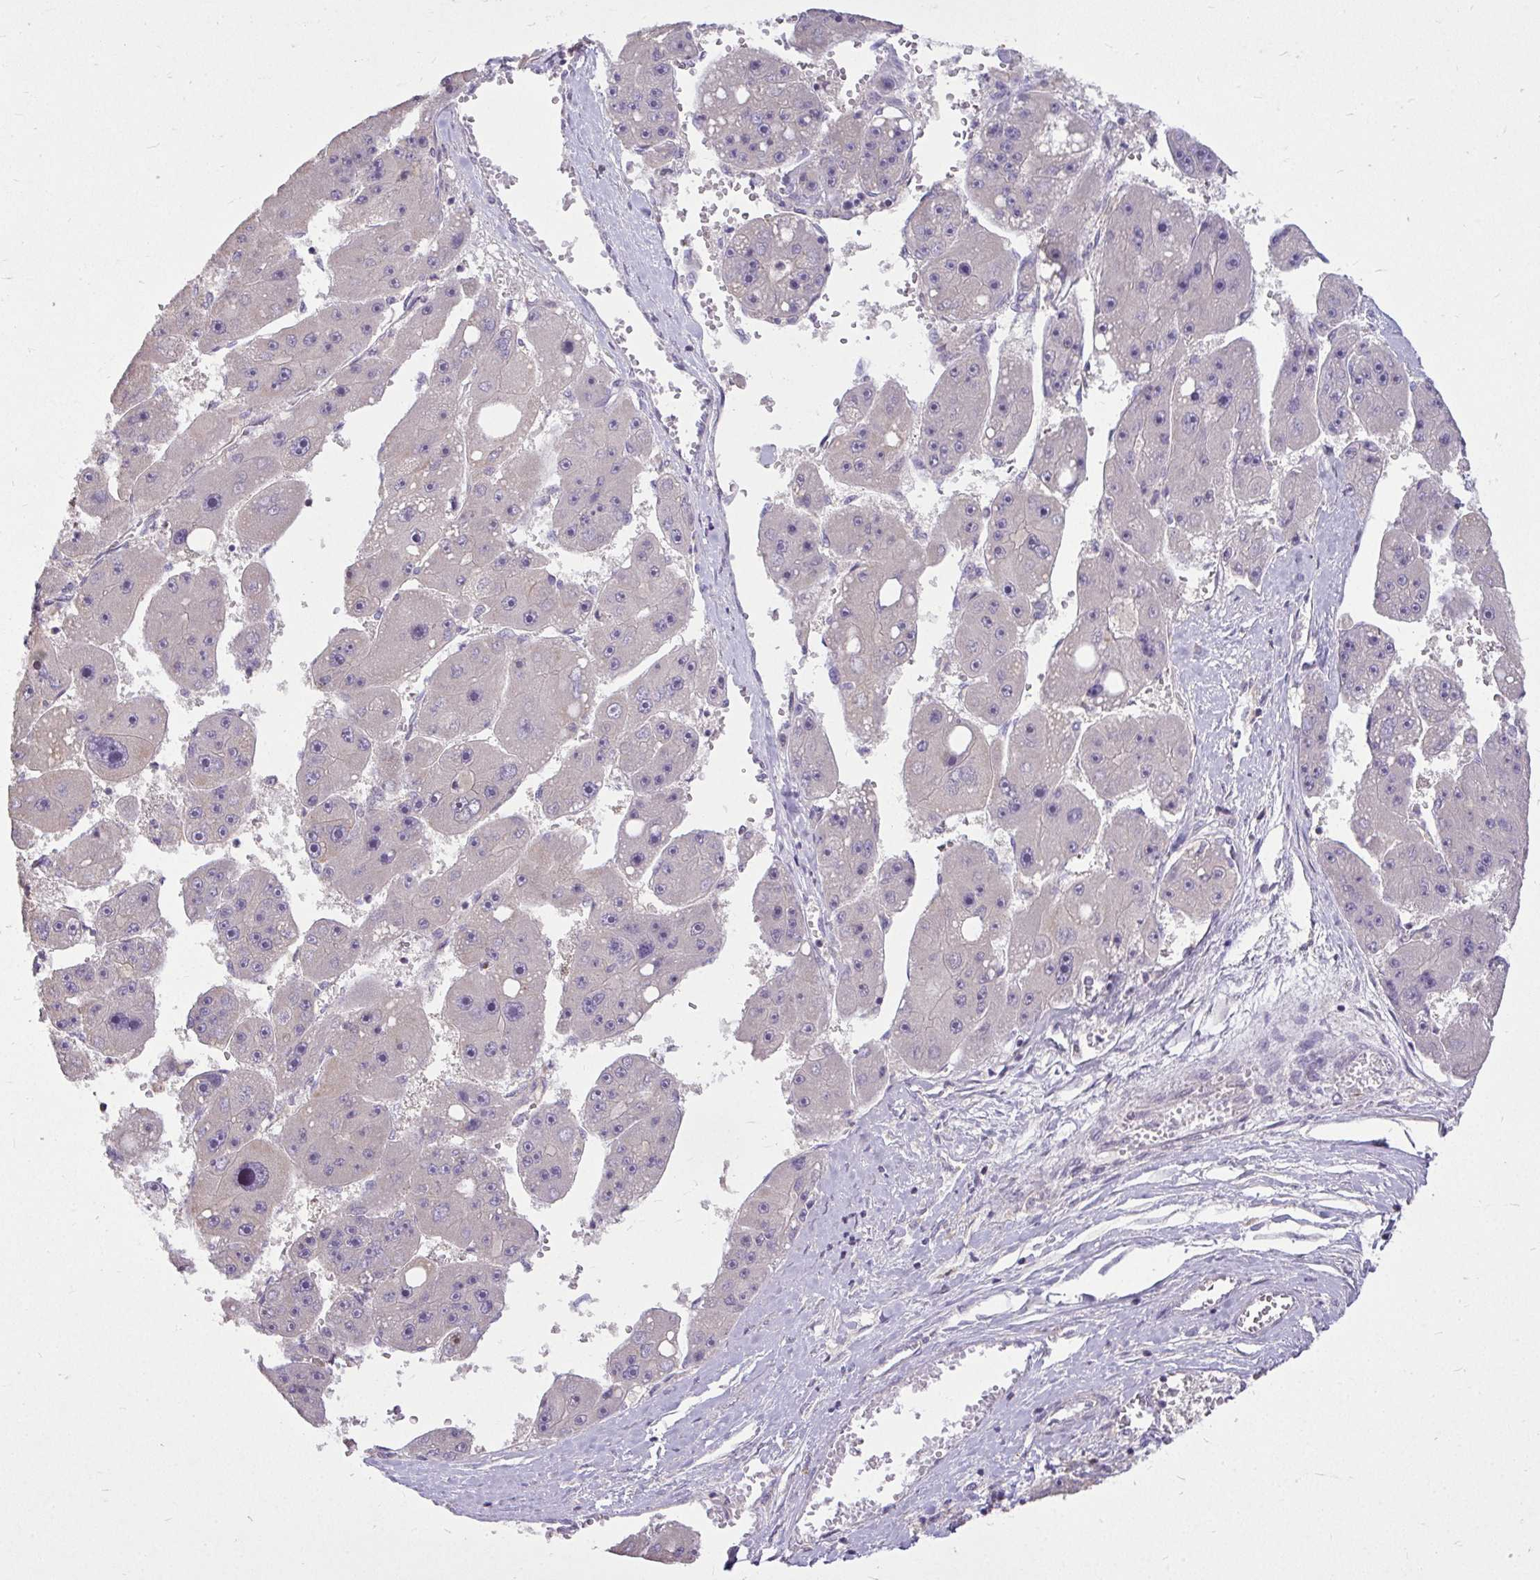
{"staining": {"intensity": "negative", "quantity": "none", "location": "none"}, "tissue": "liver cancer", "cell_type": "Tumor cells", "image_type": "cancer", "snomed": [{"axis": "morphology", "description": "Carcinoma, Hepatocellular, NOS"}, {"axis": "topography", "description": "Liver"}], "caption": "An immunohistochemistry (IHC) photomicrograph of hepatocellular carcinoma (liver) is shown. There is no staining in tumor cells of hepatocellular carcinoma (liver).", "gene": "STRIP1", "patient": {"sex": "female", "age": 61}}